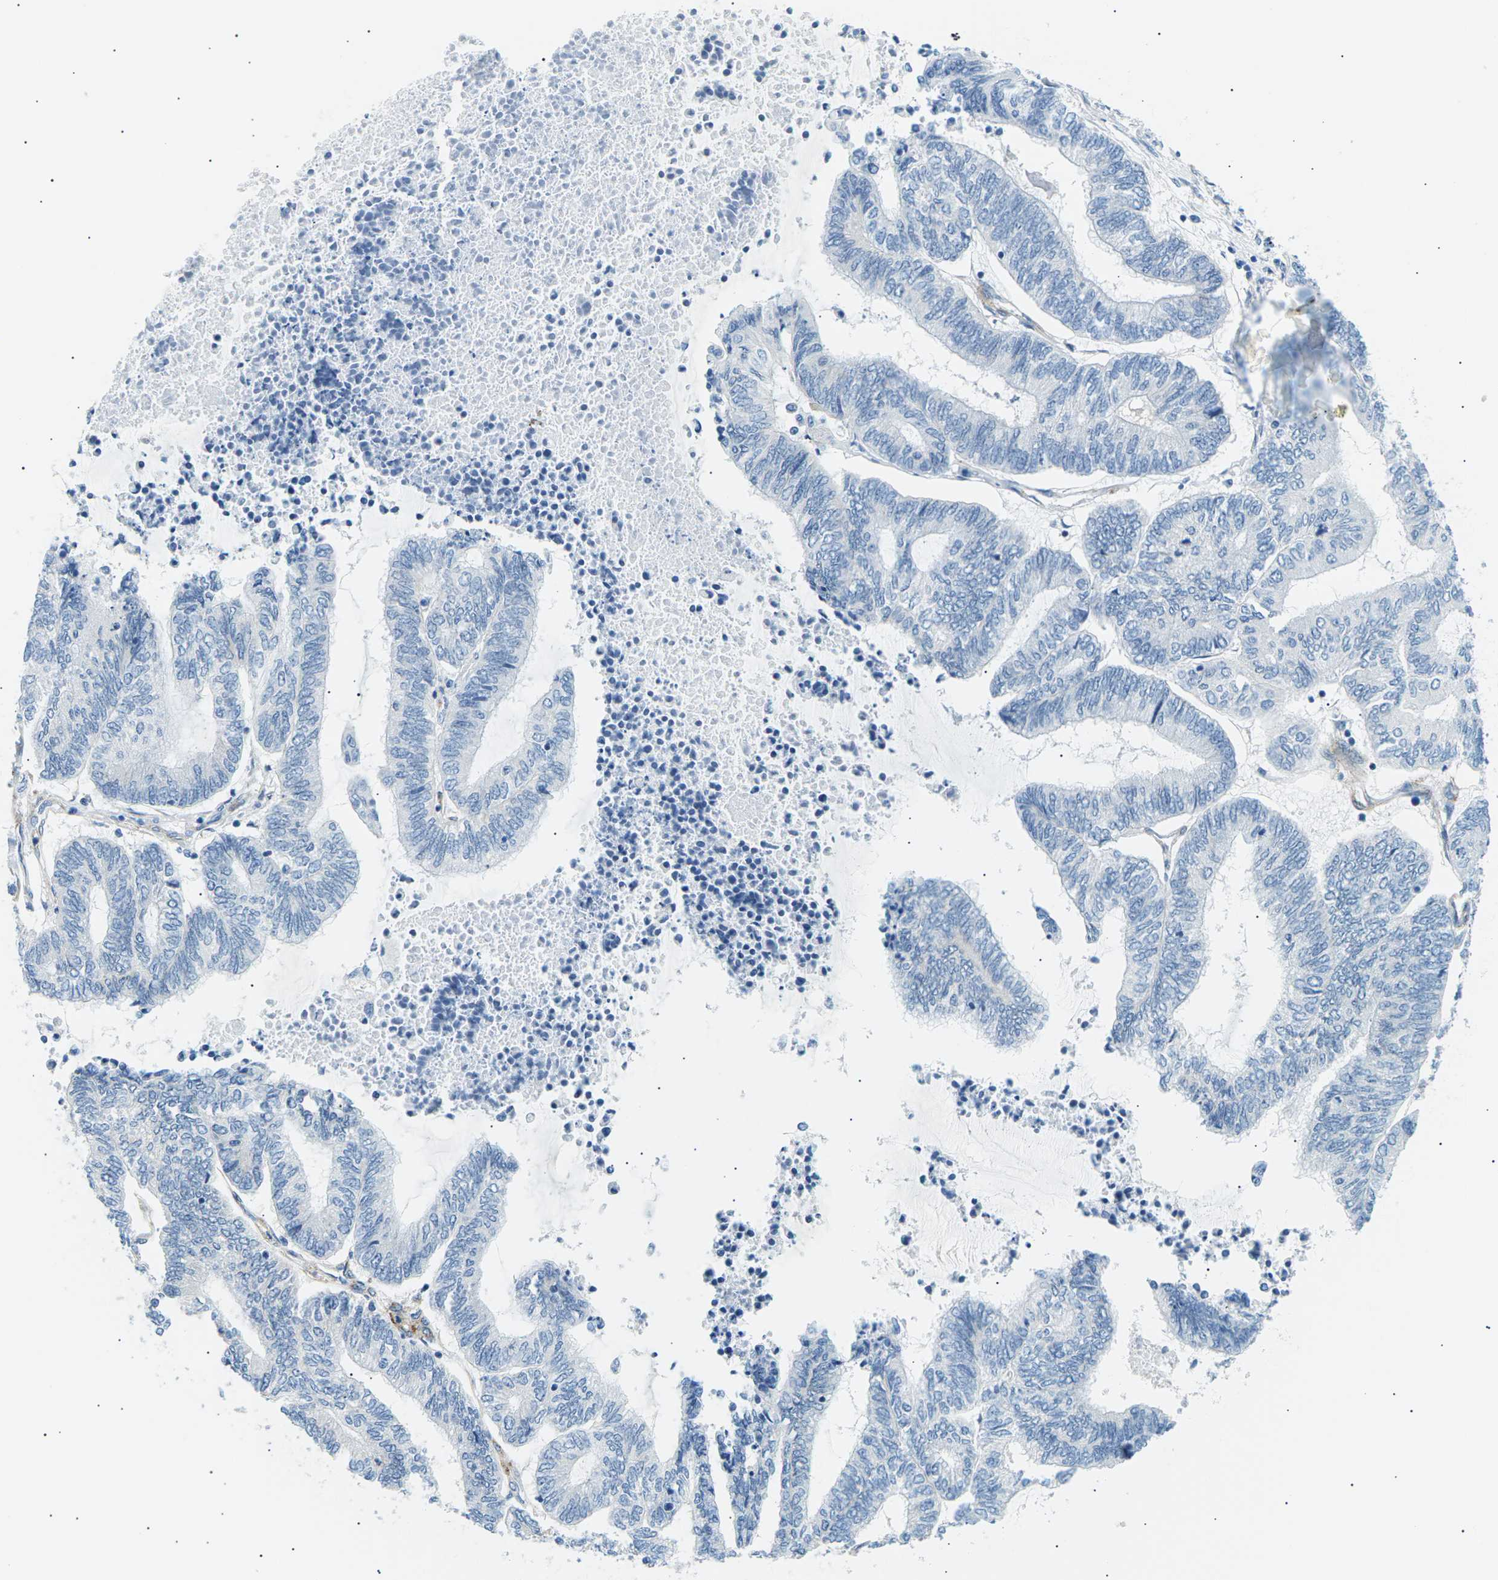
{"staining": {"intensity": "negative", "quantity": "none", "location": "none"}, "tissue": "endometrial cancer", "cell_type": "Tumor cells", "image_type": "cancer", "snomed": [{"axis": "morphology", "description": "Adenocarcinoma, NOS"}, {"axis": "topography", "description": "Uterus"}, {"axis": "topography", "description": "Endometrium"}], "caption": "A histopathology image of human endometrial cancer (adenocarcinoma) is negative for staining in tumor cells. (DAB (3,3'-diaminobenzidine) immunohistochemistry (IHC) visualized using brightfield microscopy, high magnification).", "gene": "SEPTIN5", "patient": {"sex": "female", "age": 70}}